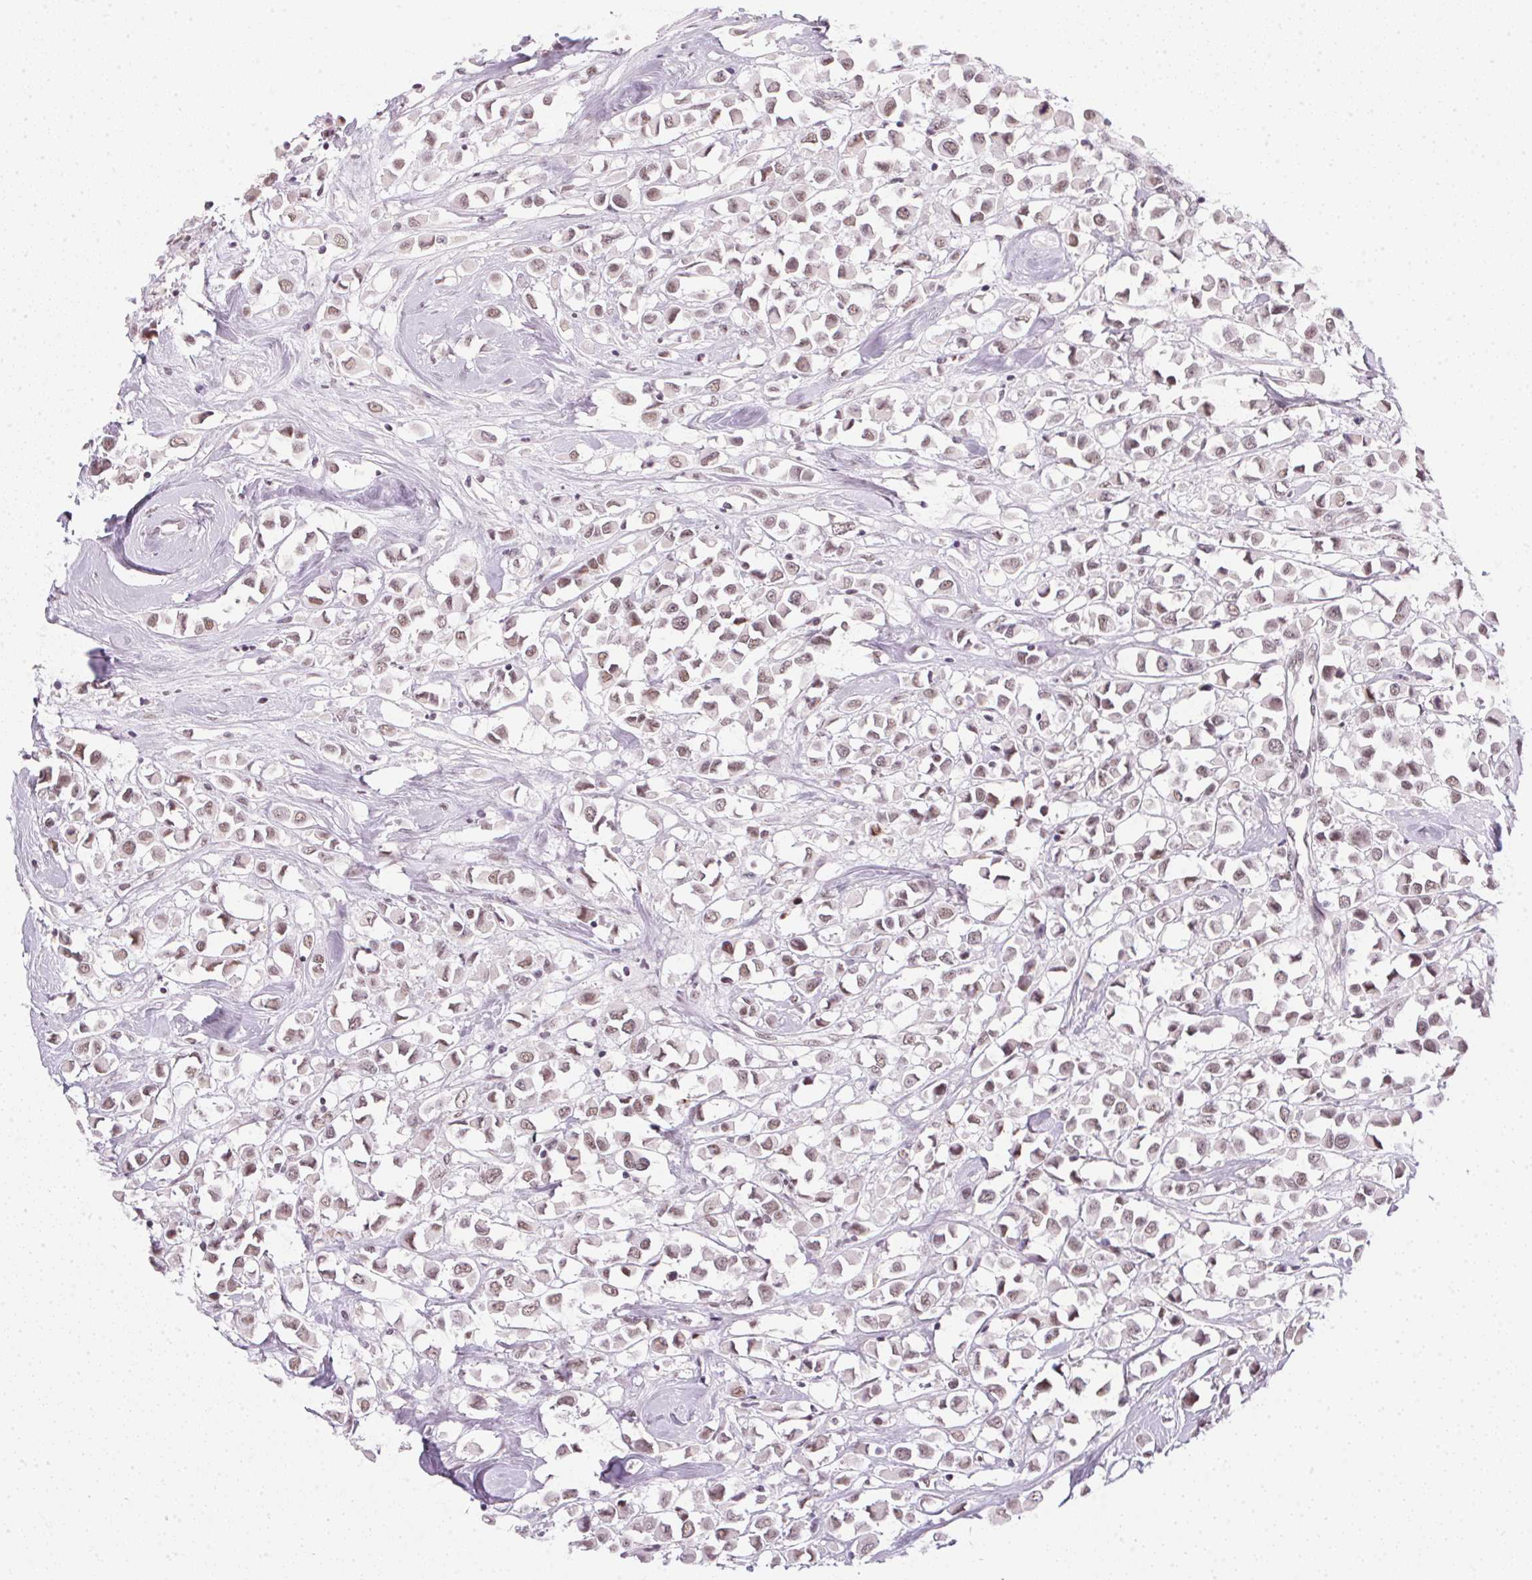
{"staining": {"intensity": "weak", "quantity": ">75%", "location": "nuclear"}, "tissue": "breast cancer", "cell_type": "Tumor cells", "image_type": "cancer", "snomed": [{"axis": "morphology", "description": "Duct carcinoma"}, {"axis": "topography", "description": "Breast"}], "caption": "Human breast cancer (intraductal carcinoma) stained with a protein marker displays weak staining in tumor cells.", "gene": "SRSF7", "patient": {"sex": "female", "age": 61}}